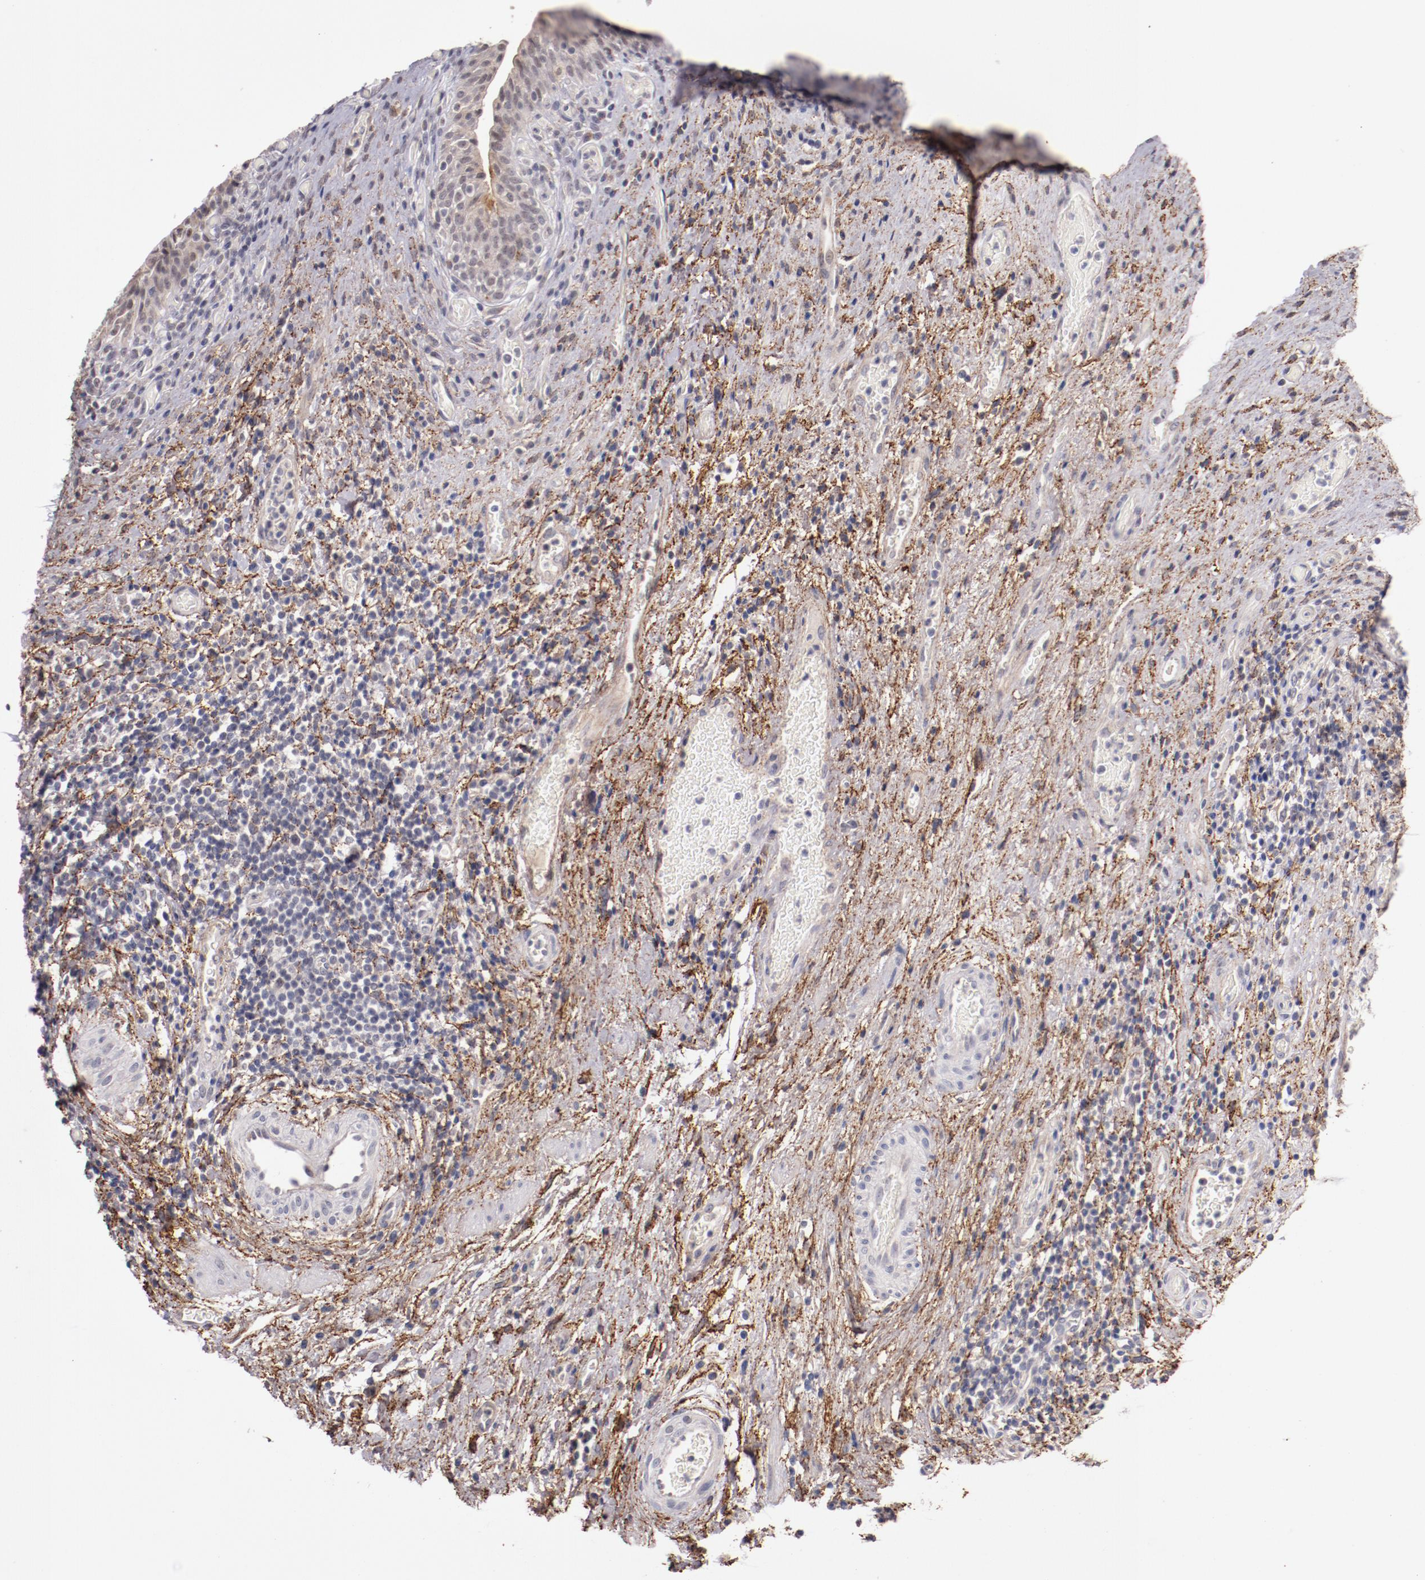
{"staining": {"intensity": "weak", "quantity": "25%-75%", "location": "cytoplasmic/membranous"}, "tissue": "urinary bladder", "cell_type": "Urothelial cells", "image_type": "normal", "snomed": [{"axis": "morphology", "description": "Normal tissue, NOS"}, {"axis": "morphology", "description": "Urothelial carcinoma, High grade"}, {"axis": "topography", "description": "Urinary bladder"}], "caption": "This is a photomicrograph of immunohistochemistry staining of normal urinary bladder, which shows weak positivity in the cytoplasmic/membranous of urothelial cells.", "gene": "SYP", "patient": {"sex": "male", "age": 51}}